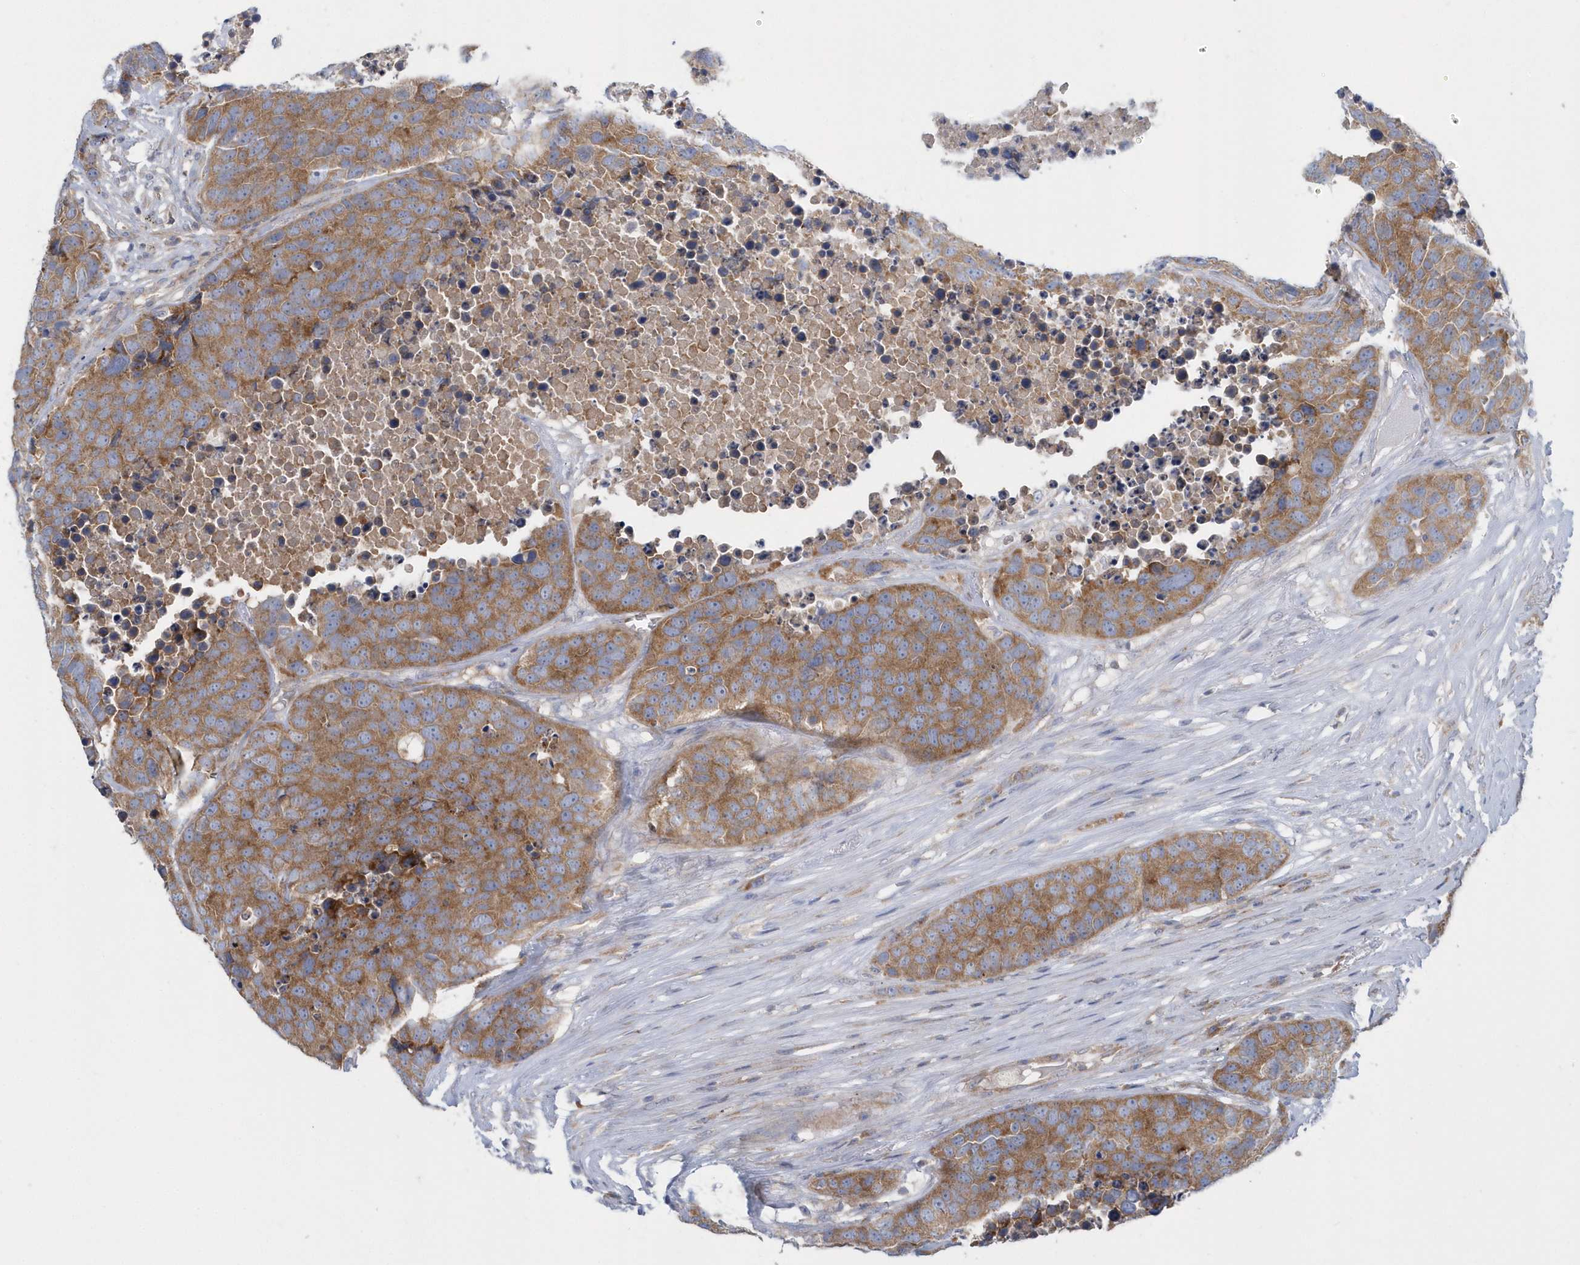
{"staining": {"intensity": "moderate", "quantity": ">75%", "location": "cytoplasmic/membranous"}, "tissue": "carcinoid", "cell_type": "Tumor cells", "image_type": "cancer", "snomed": [{"axis": "morphology", "description": "Carcinoid, malignant, NOS"}, {"axis": "topography", "description": "Lung"}], "caption": "Carcinoid (malignant) tissue demonstrates moderate cytoplasmic/membranous positivity in approximately >75% of tumor cells (IHC, brightfield microscopy, high magnification).", "gene": "EIF3C", "patient": {"sex": "male", "age": 60}}